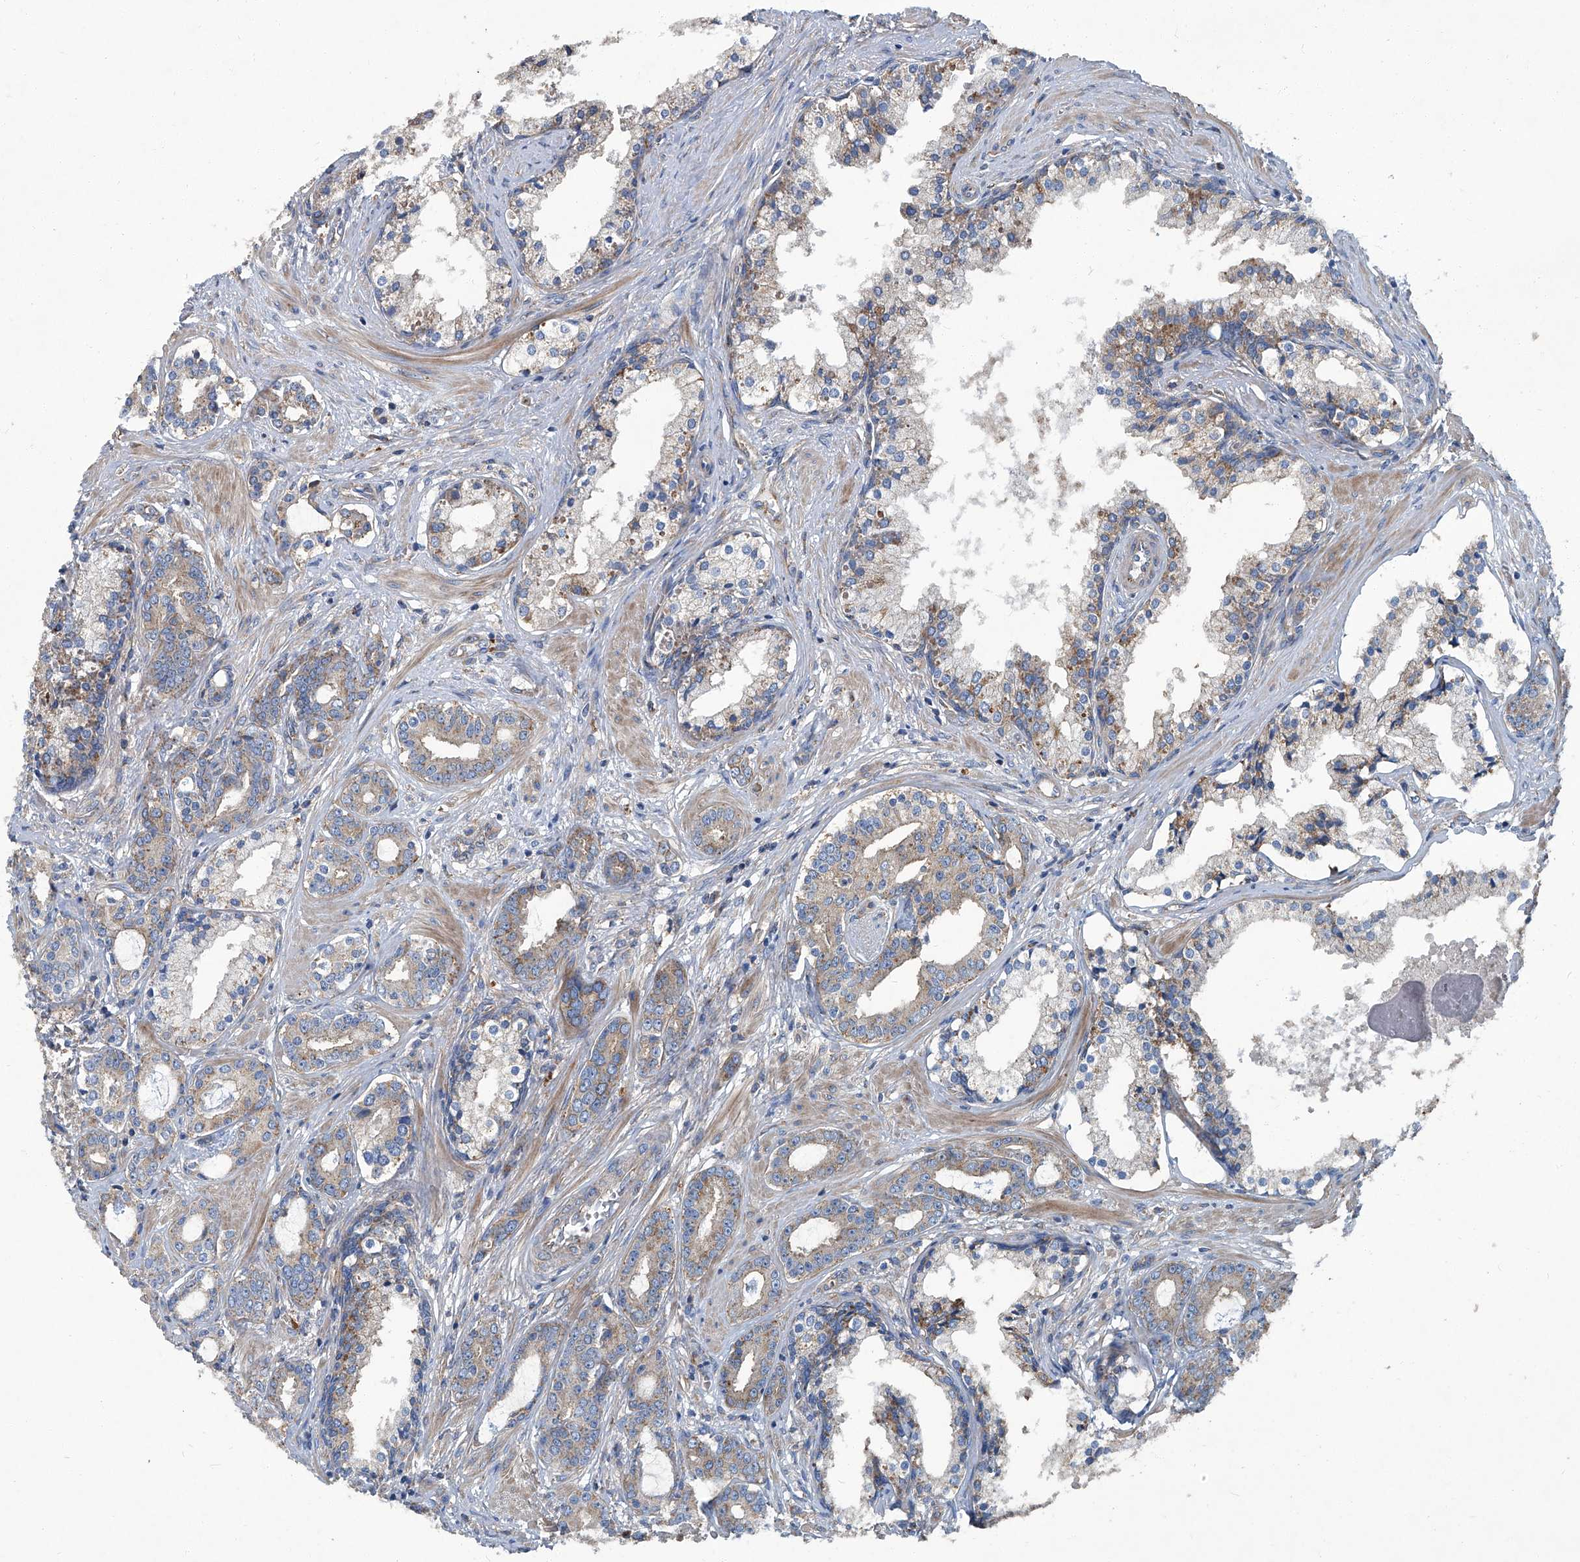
{"staining": {"intensity": "weak", "quantity": "25%-75%", "location": "cytoplasmic/membranous"}, "tissue": "prostate cancer", "cell_type": "Tumor cells", "image_type": "cancer", "snomed": [{"axis": "morphology", "description": "Adenocarcinoma, High grade"}, {"axis": "topography", "description": "Prostate"}], "caption": "The histopathology image shows immunohistochemical staining of prostate high-grade adenocarcinoma. There is weak cytoplasmic/membranous expression is present in approximately 25%-75% of tumor cells.", "gene": "PIGH", "patient": {"sex": "male", "age": 58}}